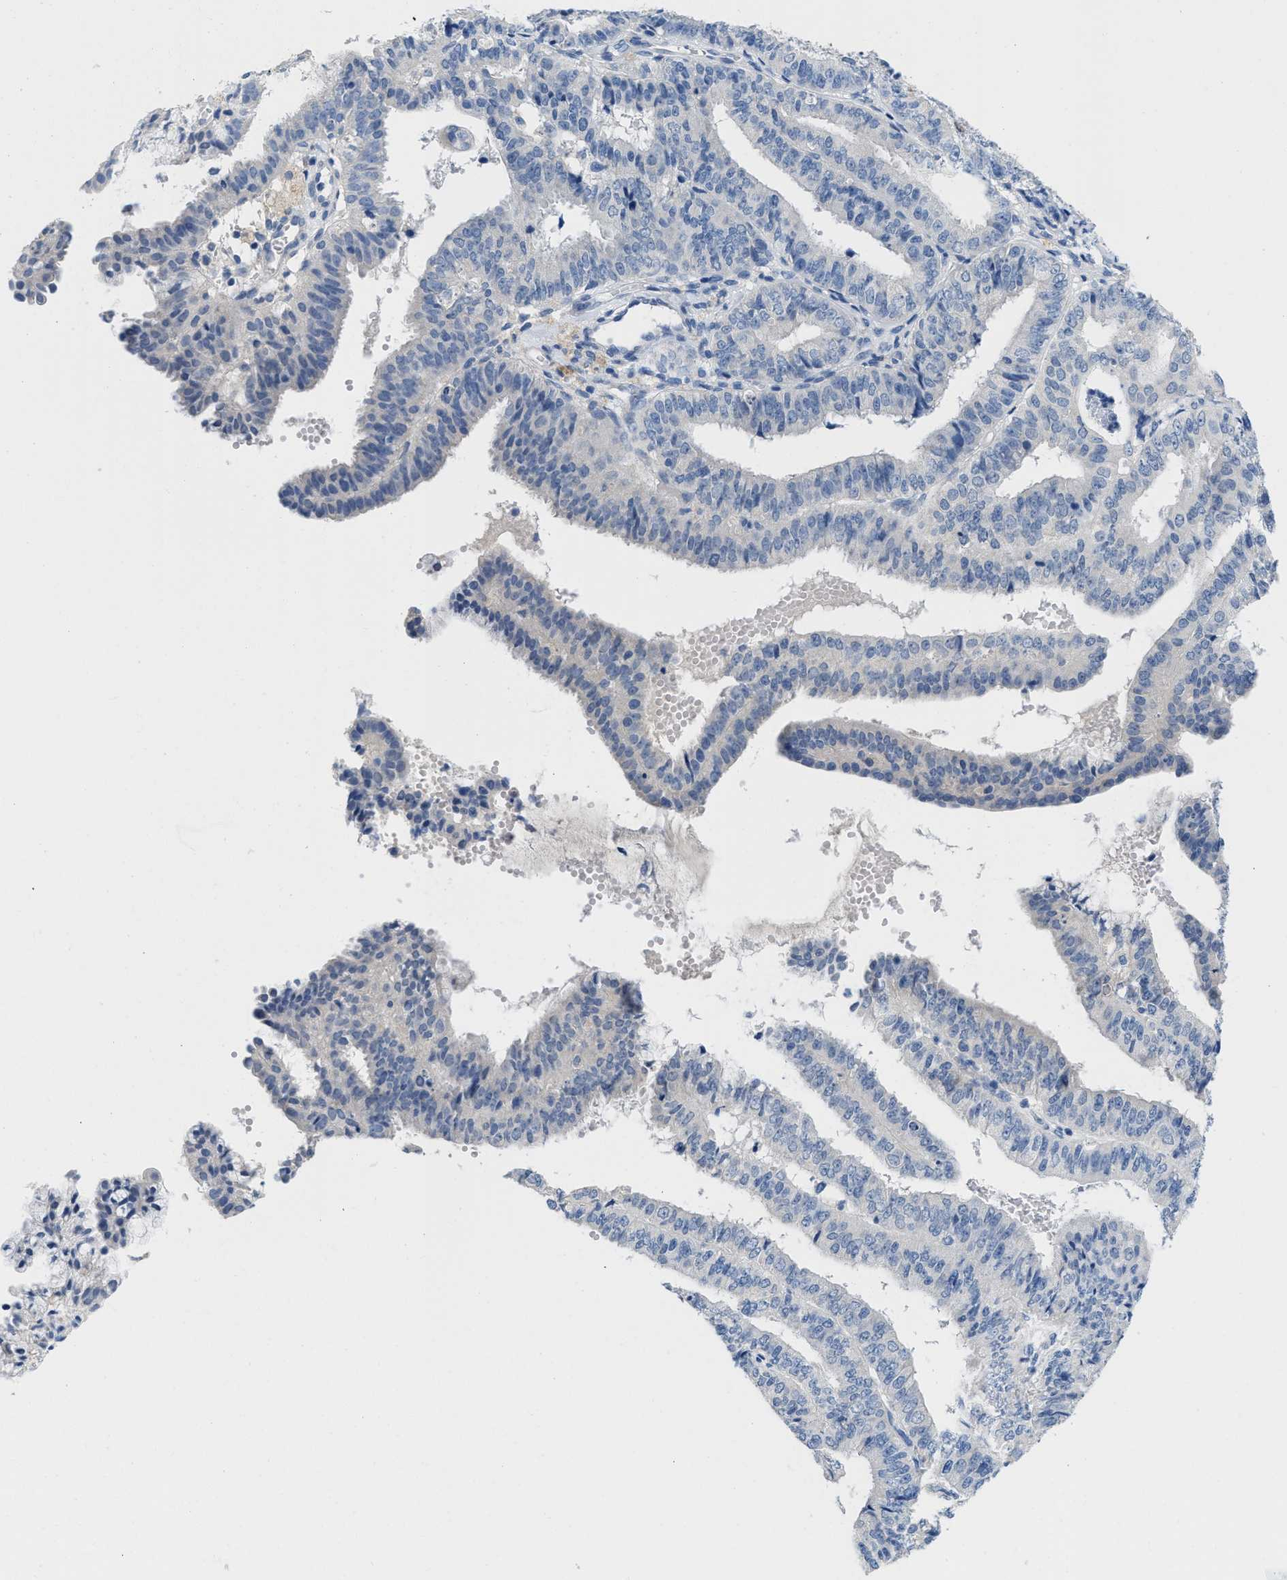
{"staining": {"intensity": "negative", "quantity": "none", "location": "none"}, "tissue": "endometrial cancer", "cell_type": "Tumor cells", "image_type": "cancer", "snomed": [{"axis": "morphology", "description": "Adenocarcinoma, NOS"}, {"axis": "topography", "description": "Endometrium"}], "caption": "Endometrial cancer (adenocarcinoma) stained for a protein using immunohistochemistry (IHC) displays no expression tumor cells.", "gene": "PYY", "patient": {"sex": "female", "age": 63}}